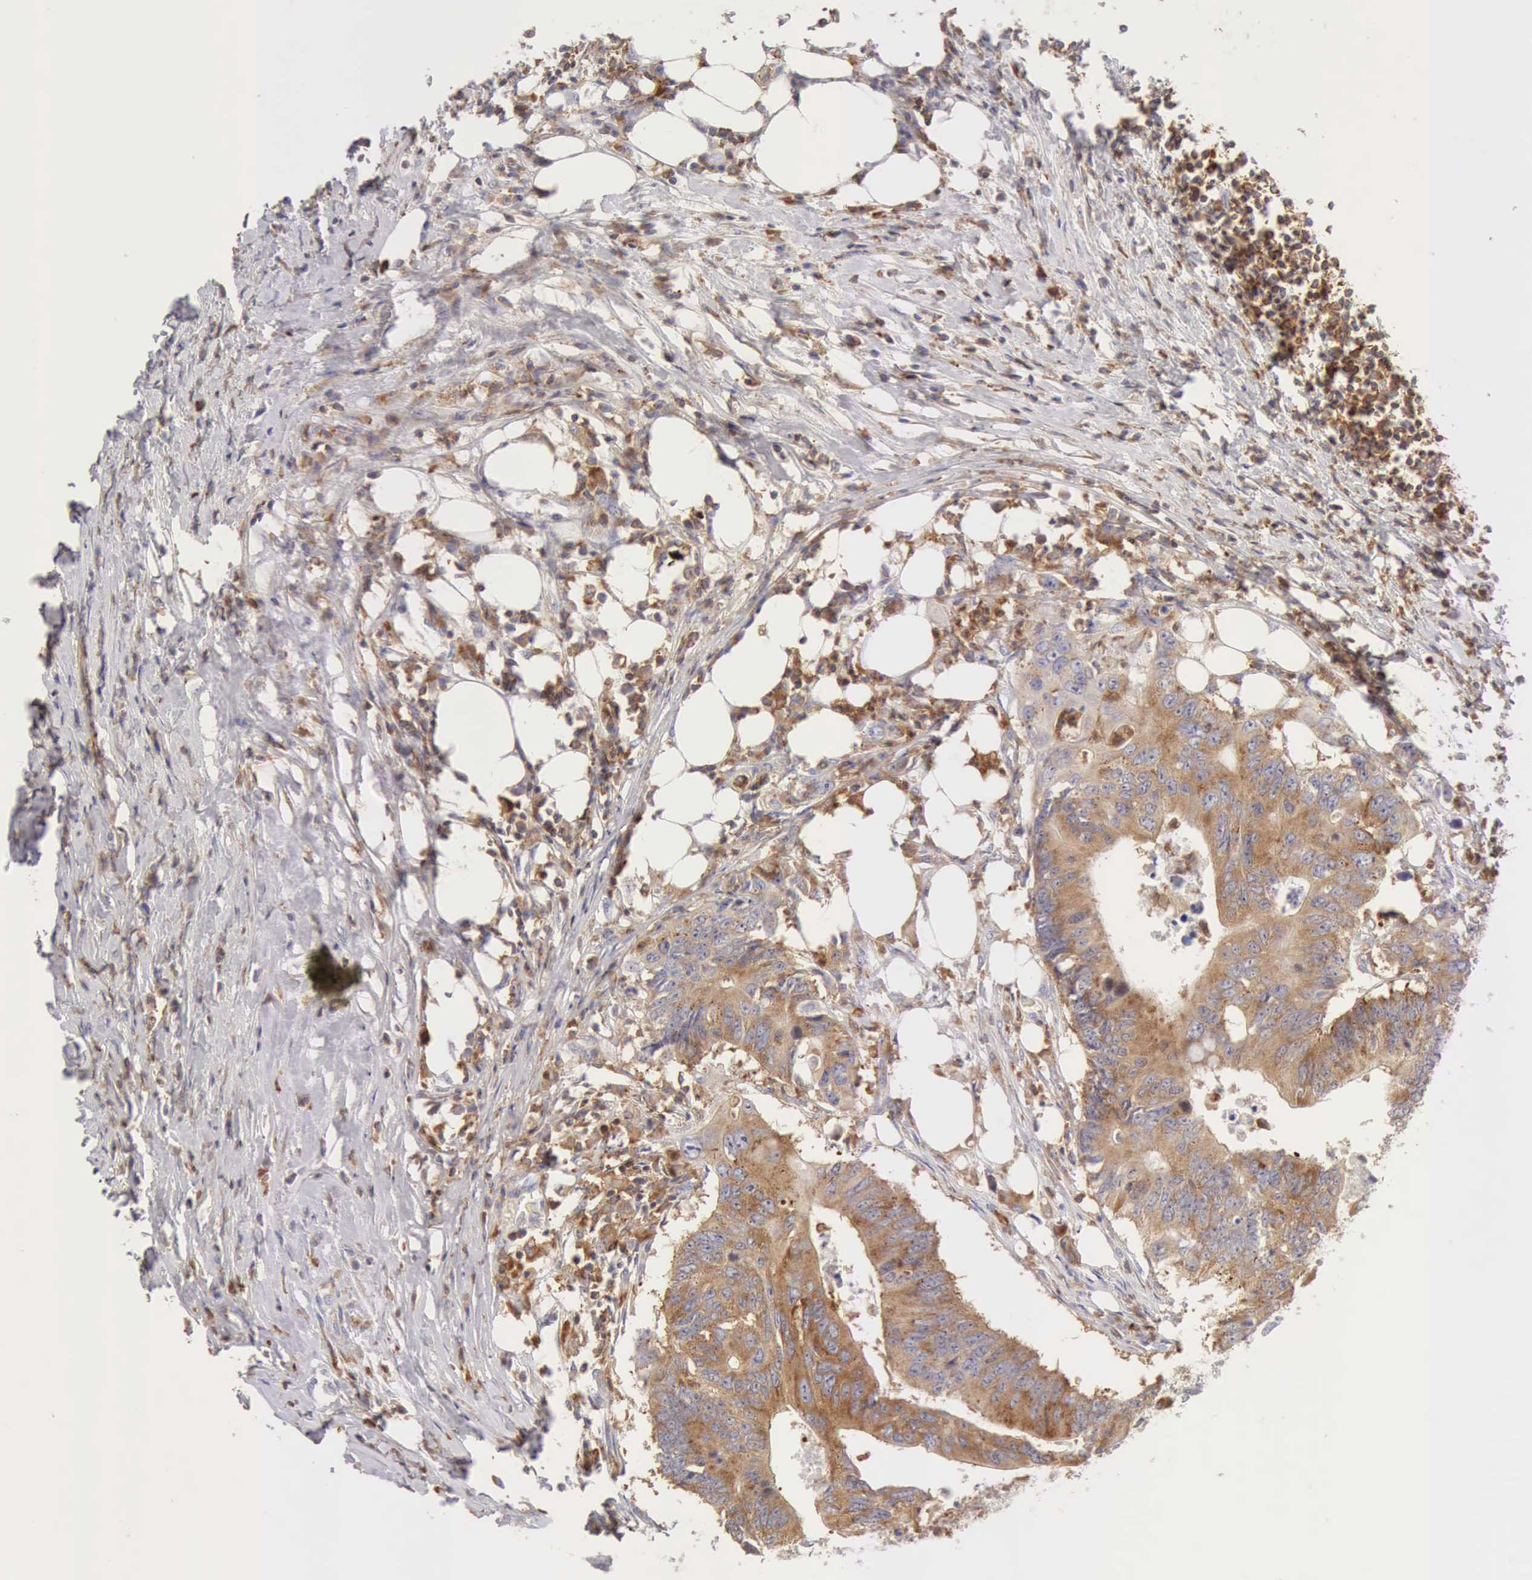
{"staining": {"intensity": "weak", "quantity": "25%-75%", "location": "cytoplasmic/membranous"}, "tissue": "colorectal cancer", "cell_type": "Tumor cells", "image_type": "cancer", "snomed": [{"axis": "morphology", "description": "Adenocarcinoma, NOS"}, {"axis": "topography", "description": "Colon"}], "caption": "Tumor cells show low levels of weak cytoplasmic/membranous positivity in about 25%-75% of cells in colorectal adenocarcinoma.", "gene": "ARHGAP4", "patient": {"sex": "male", "age": 71}}